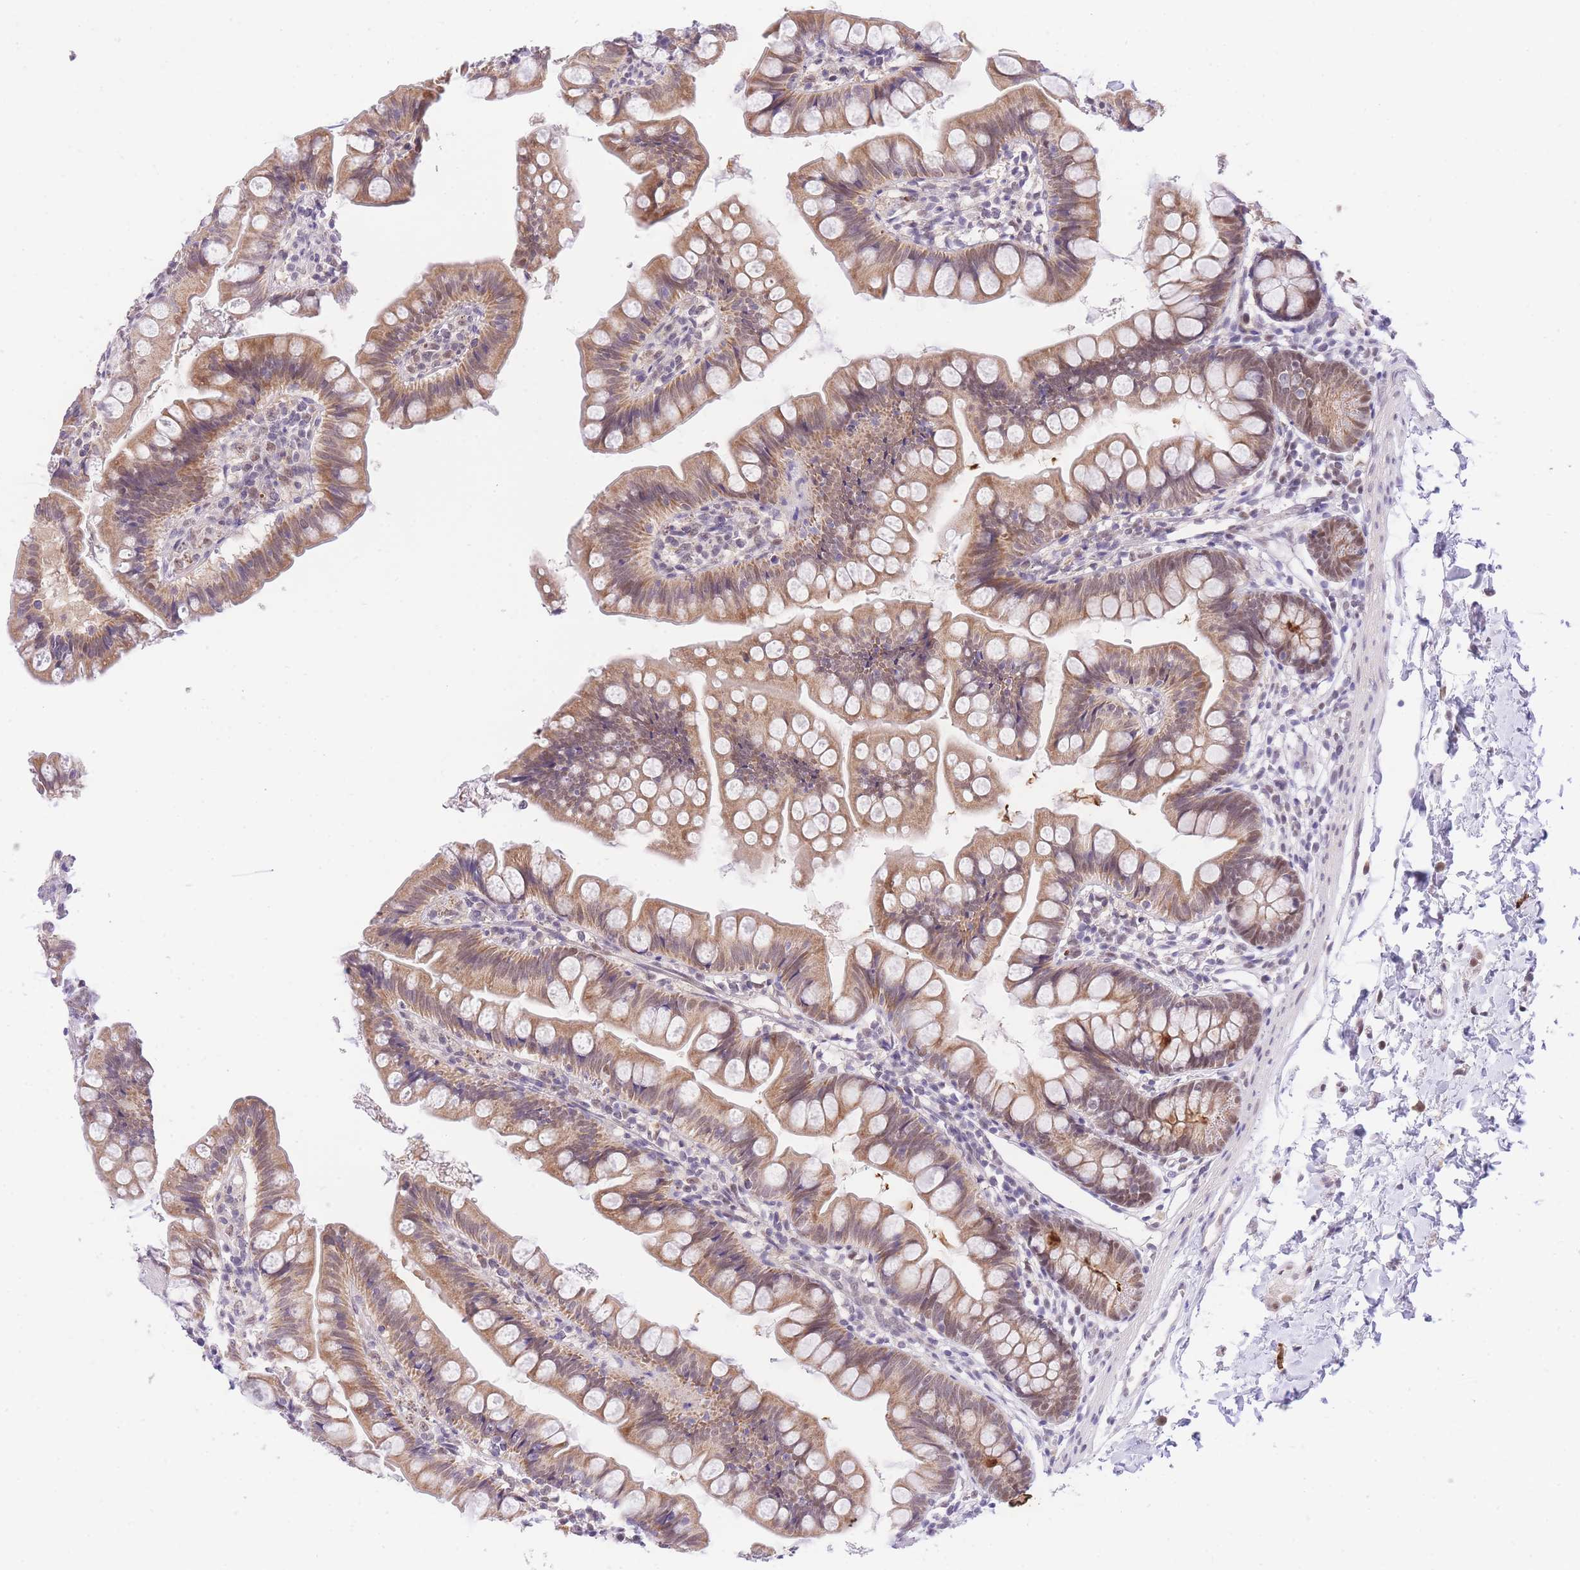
{"staining": {"intensity": "moderate", "quantity": ">75%", "location": "cytoplasmic/membranous,nuclear"}, "tissue": "small intestine", "cell_type": "Glandular cells", "image_type": "normal", "snomed": [{"axis": "morphology", "description": "Normal tissue, NOS"}, {"axis": "topography", "description": "Small intestine"}], "caption": "Moderate cytoplasmic/membranous,nuclear protein positivity is seen in about >75% of glandular cells in small intestine. The protein is stained brown, and the nuclei are stained in blue (DAB IHC with brightfield microscopy, high magnification).", "gene": "UBXN7", "patient": {"sex": "male", "age": 7}}